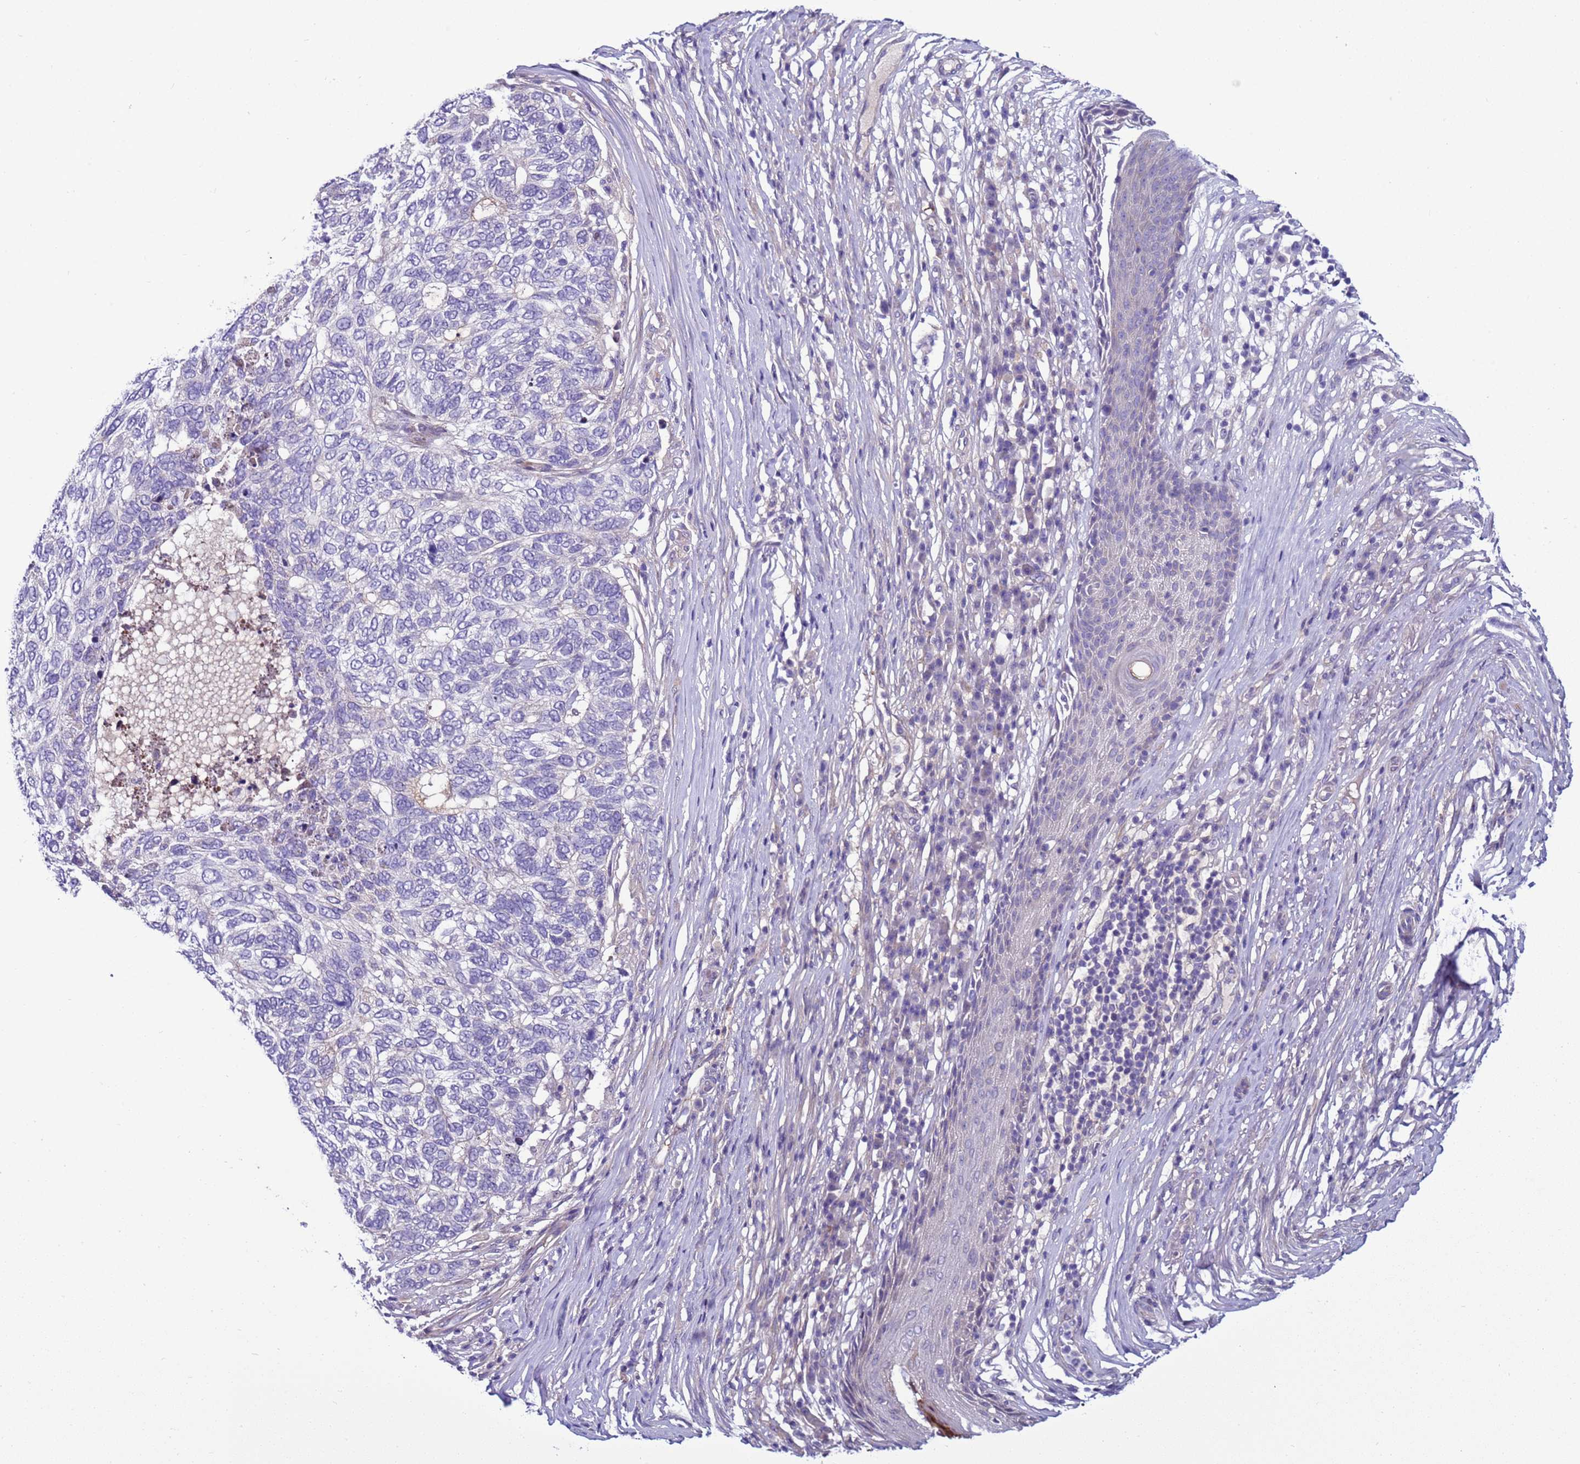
{"staining": {"intensity": "negative", "quantity": "none", "location": "none"}, "tissue": "skin cancer", "cell_type": "Tumor cells", "image_type": "cancer", "snomed": [{"axis": "morphology", "description": "Basal cell carcinoma"}, {"axis": "topography", "description": "Skin"}], "caption": "Skin cancer (basal cell carcinoma) stained for a protein using IHC exhibits no positivity tumor cells.", "gene": "NAT2", "patient": {"sex": "female", "age": 65}}